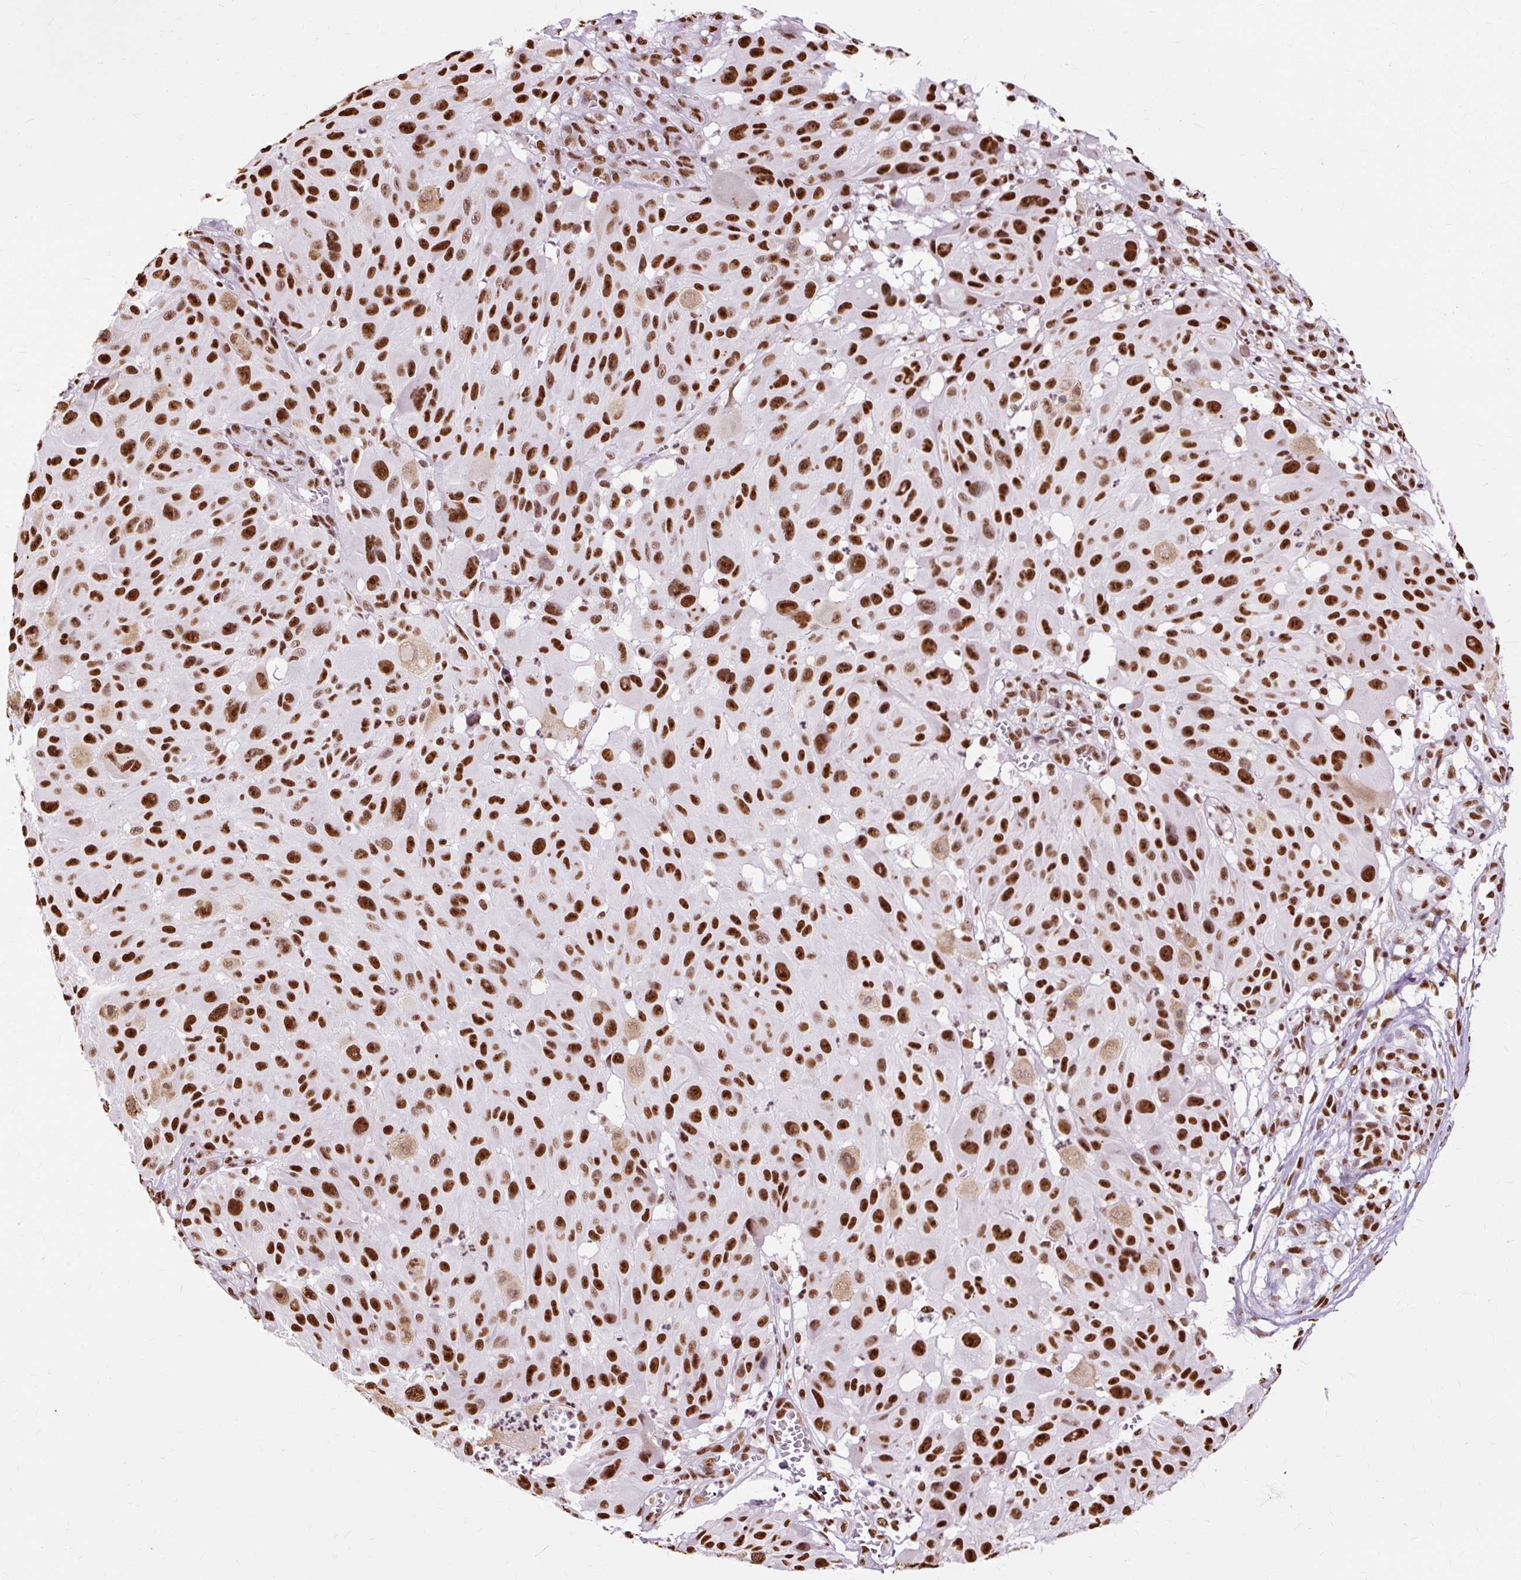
{"staining": {"intensity": "strong", "quantity": ">75%", "location": "nuclear"}, "tissue": "melanoma", "cell_type": "Tumor cells", "image_type": "cancer", "snomed": [{"axis": "morphology", "description": "Malignant melanoma, NOS"}, {"axis": "topography", "description": "Skin"}], "caption": "Immunohistochemistry photomicrograph of neoplastic tissue: human melanoma stained using immunohistochemistry (IHC) demonstrates high levels of strong protein expression localized specifically in the nuclear of tumor cells, appearing as a nuclear brown color.", "gene": "XRCC6", "patient": {"sex": "male", "age": 83}}